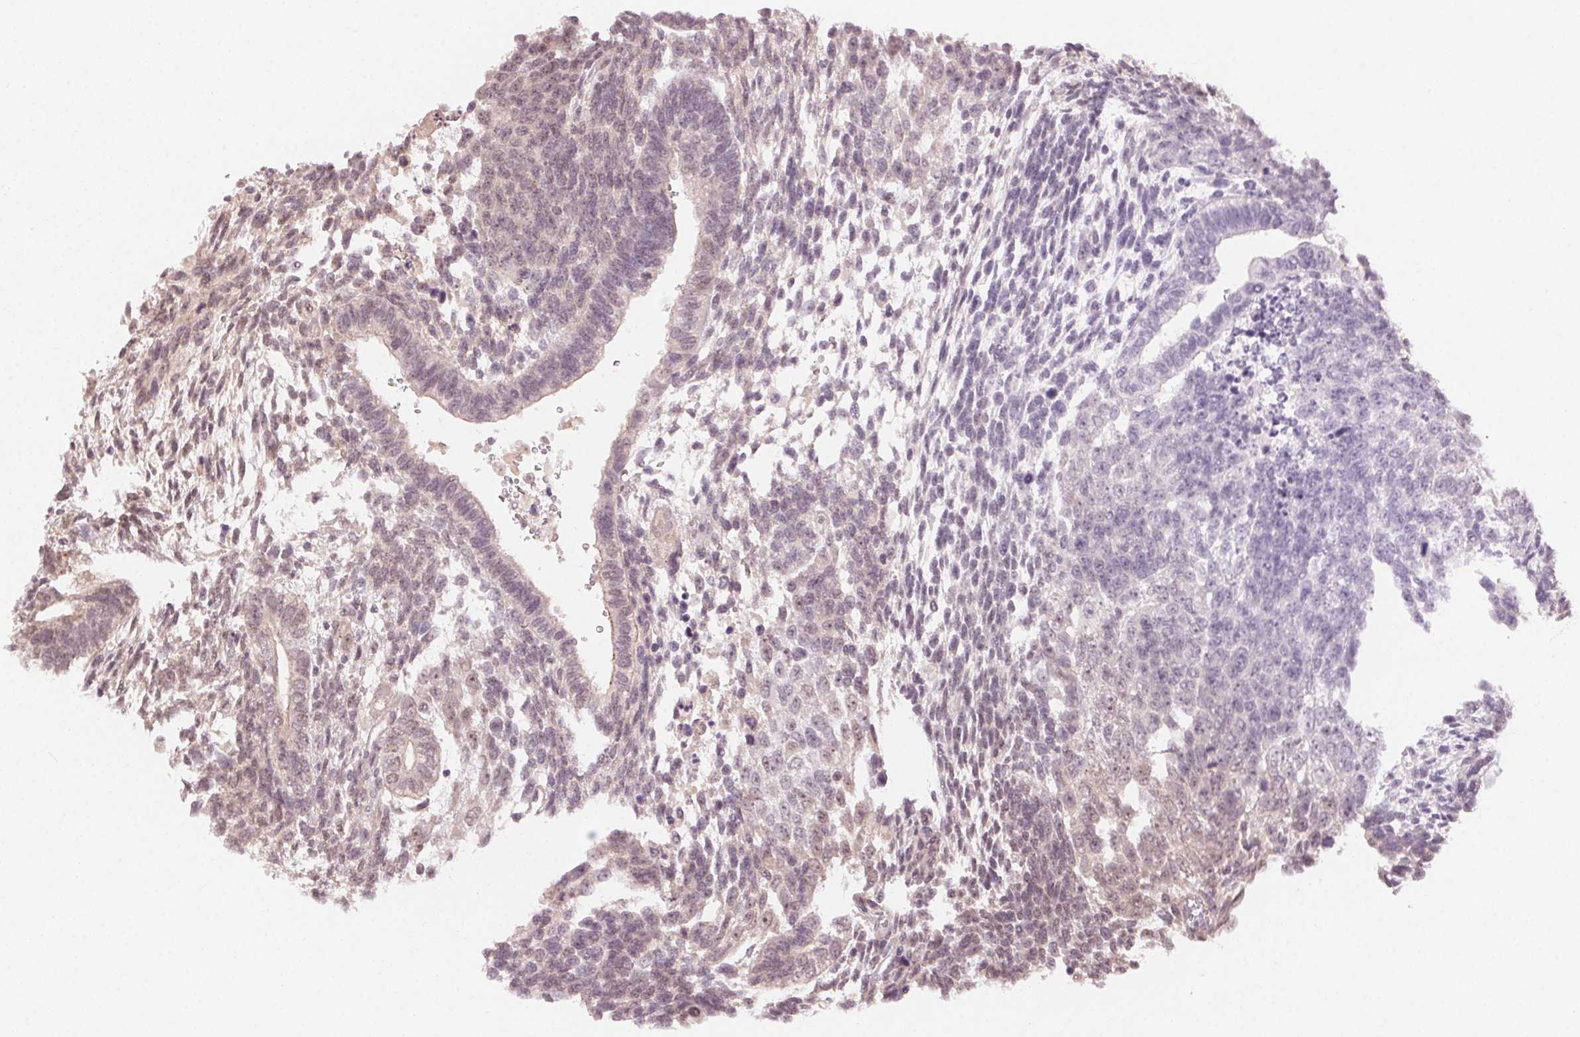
{"staining": {"intensity": "weak", "quantity": "25%-75%", "location": "nuclear"}, "tissue": "testis cancer", "cell_type": "Tumor cells", "image_type": "cancer", "snomed": [{"axis": "morphology", "description": "Carcinoma, Embryonal, NOS"}, {"axis": "topography", "description": "Testis"}], "caption": "An image showing weak nuclear expression in about 25%-75% of tumor cells in testis embryonal carcinoma, as visualized by brown immunohistochemical staining.", "gene": "TUB", "patient": {"sex": "male", "age": 23}}